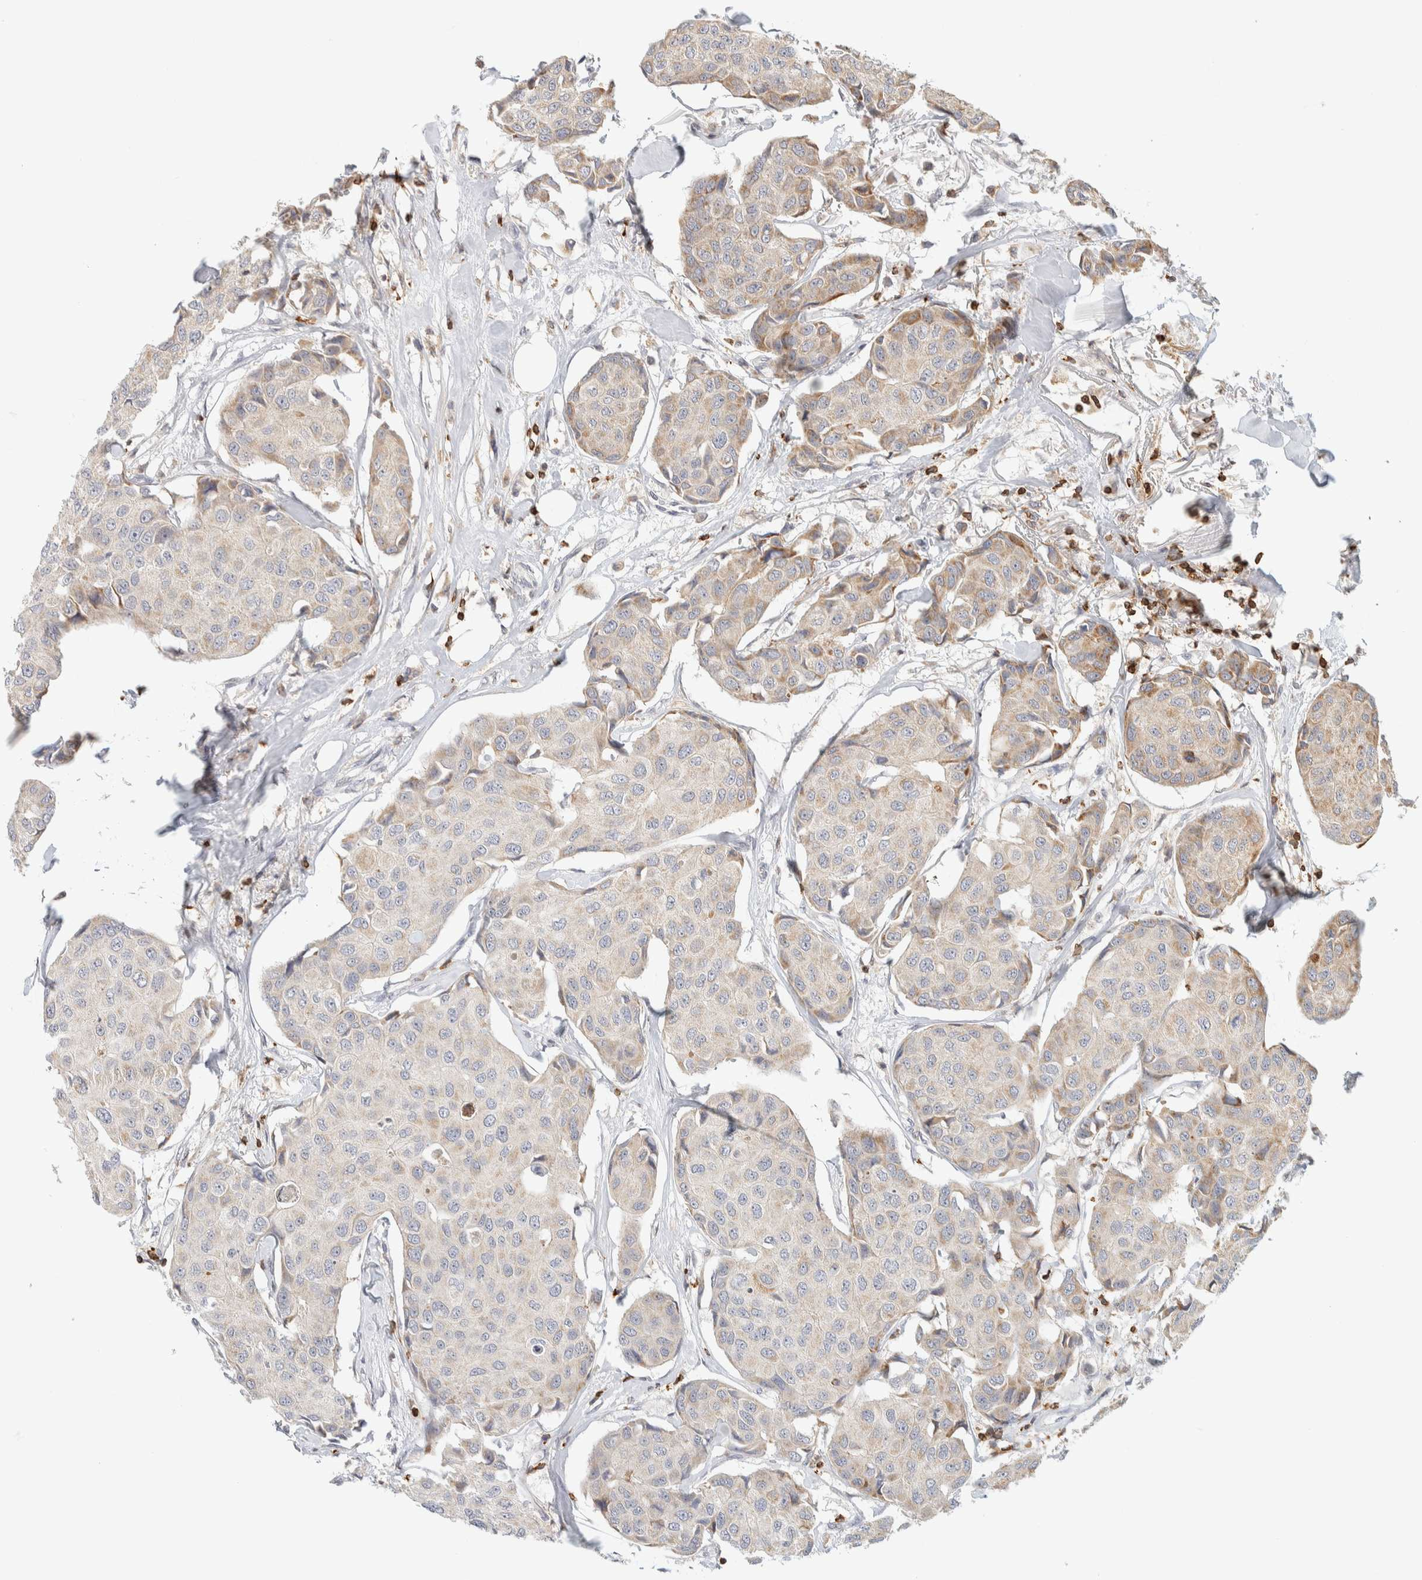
{"staining": {"intensity": "weak", "quantity": "<25%", "location": "cytoplasmic/membranous"}, "tissue": "breast cancer", "cell_type": "Tumor cells", "image_type": "cancer", "snomed": [{"axis": "morphology", "description": "Duct carcinoma"}, {"axis": "topography", "description": "Breast"}], "caption": "This is an immunohistochemistry (IHC) photomicrograph of breast infiltrating ductal carcinoma. There is no expression in tumor cells.", "gene": "RUNDC1", "patient": {"sex": "female", "age": 80}}